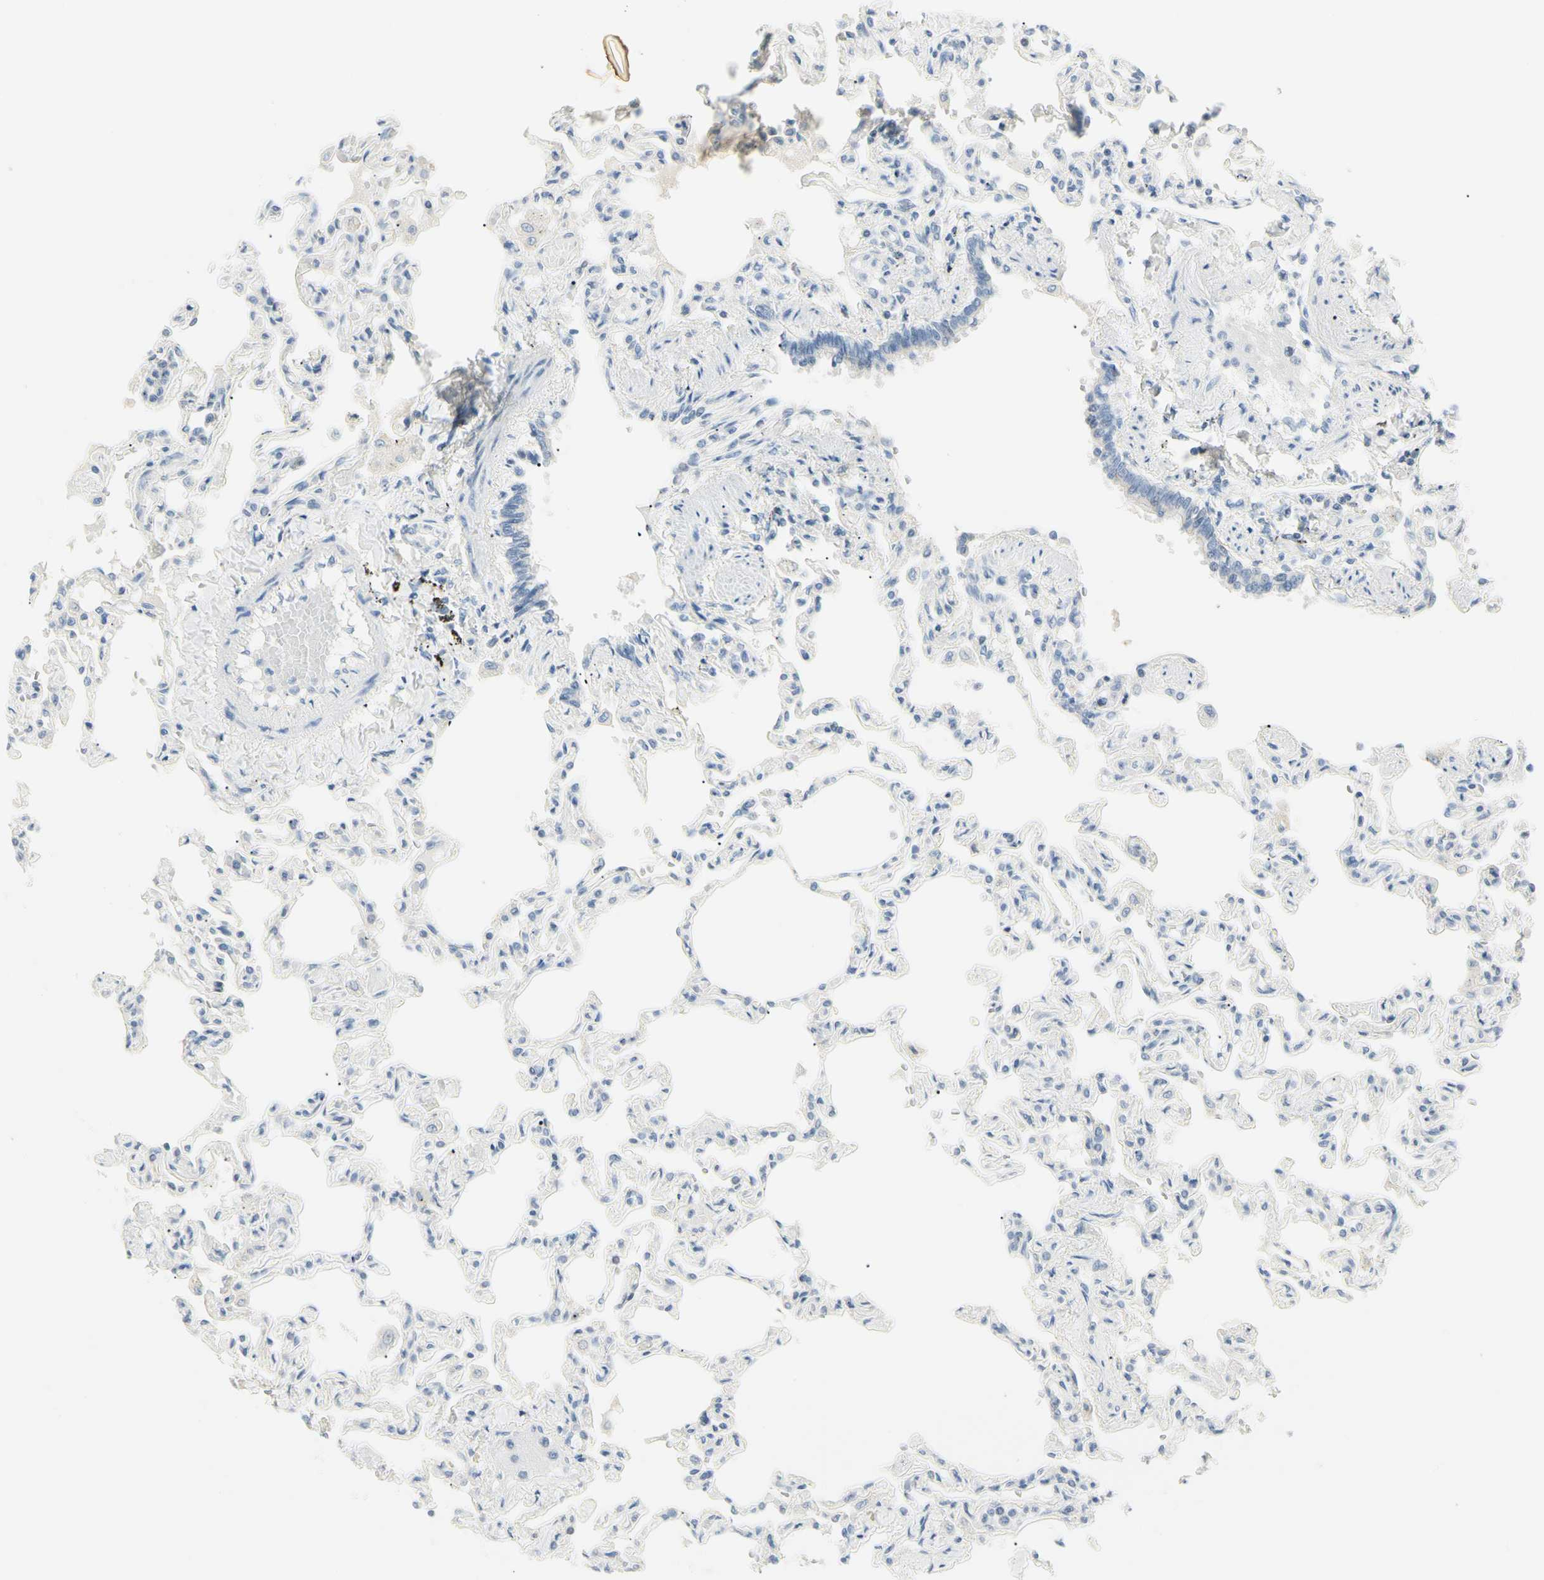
{"staining": {"intensity": "negative", "quantity": "none", "location": "none"}, "tissue": "lung", "cell_type": "Alveolar cells", "image_type": "normal", "snomed": [{"axis": "morphology", "description": "Normal tissue, NOS"}, {"axis": "topography", "description": "Lung"}], "caption": "A high-resolution micrograph shows immunohistochemistry staining of benign lung, which exhibits no significant staining in alveolar cells.", "gene": "ALDH18A1", "patient": {"sex": "male", "age": 21}}